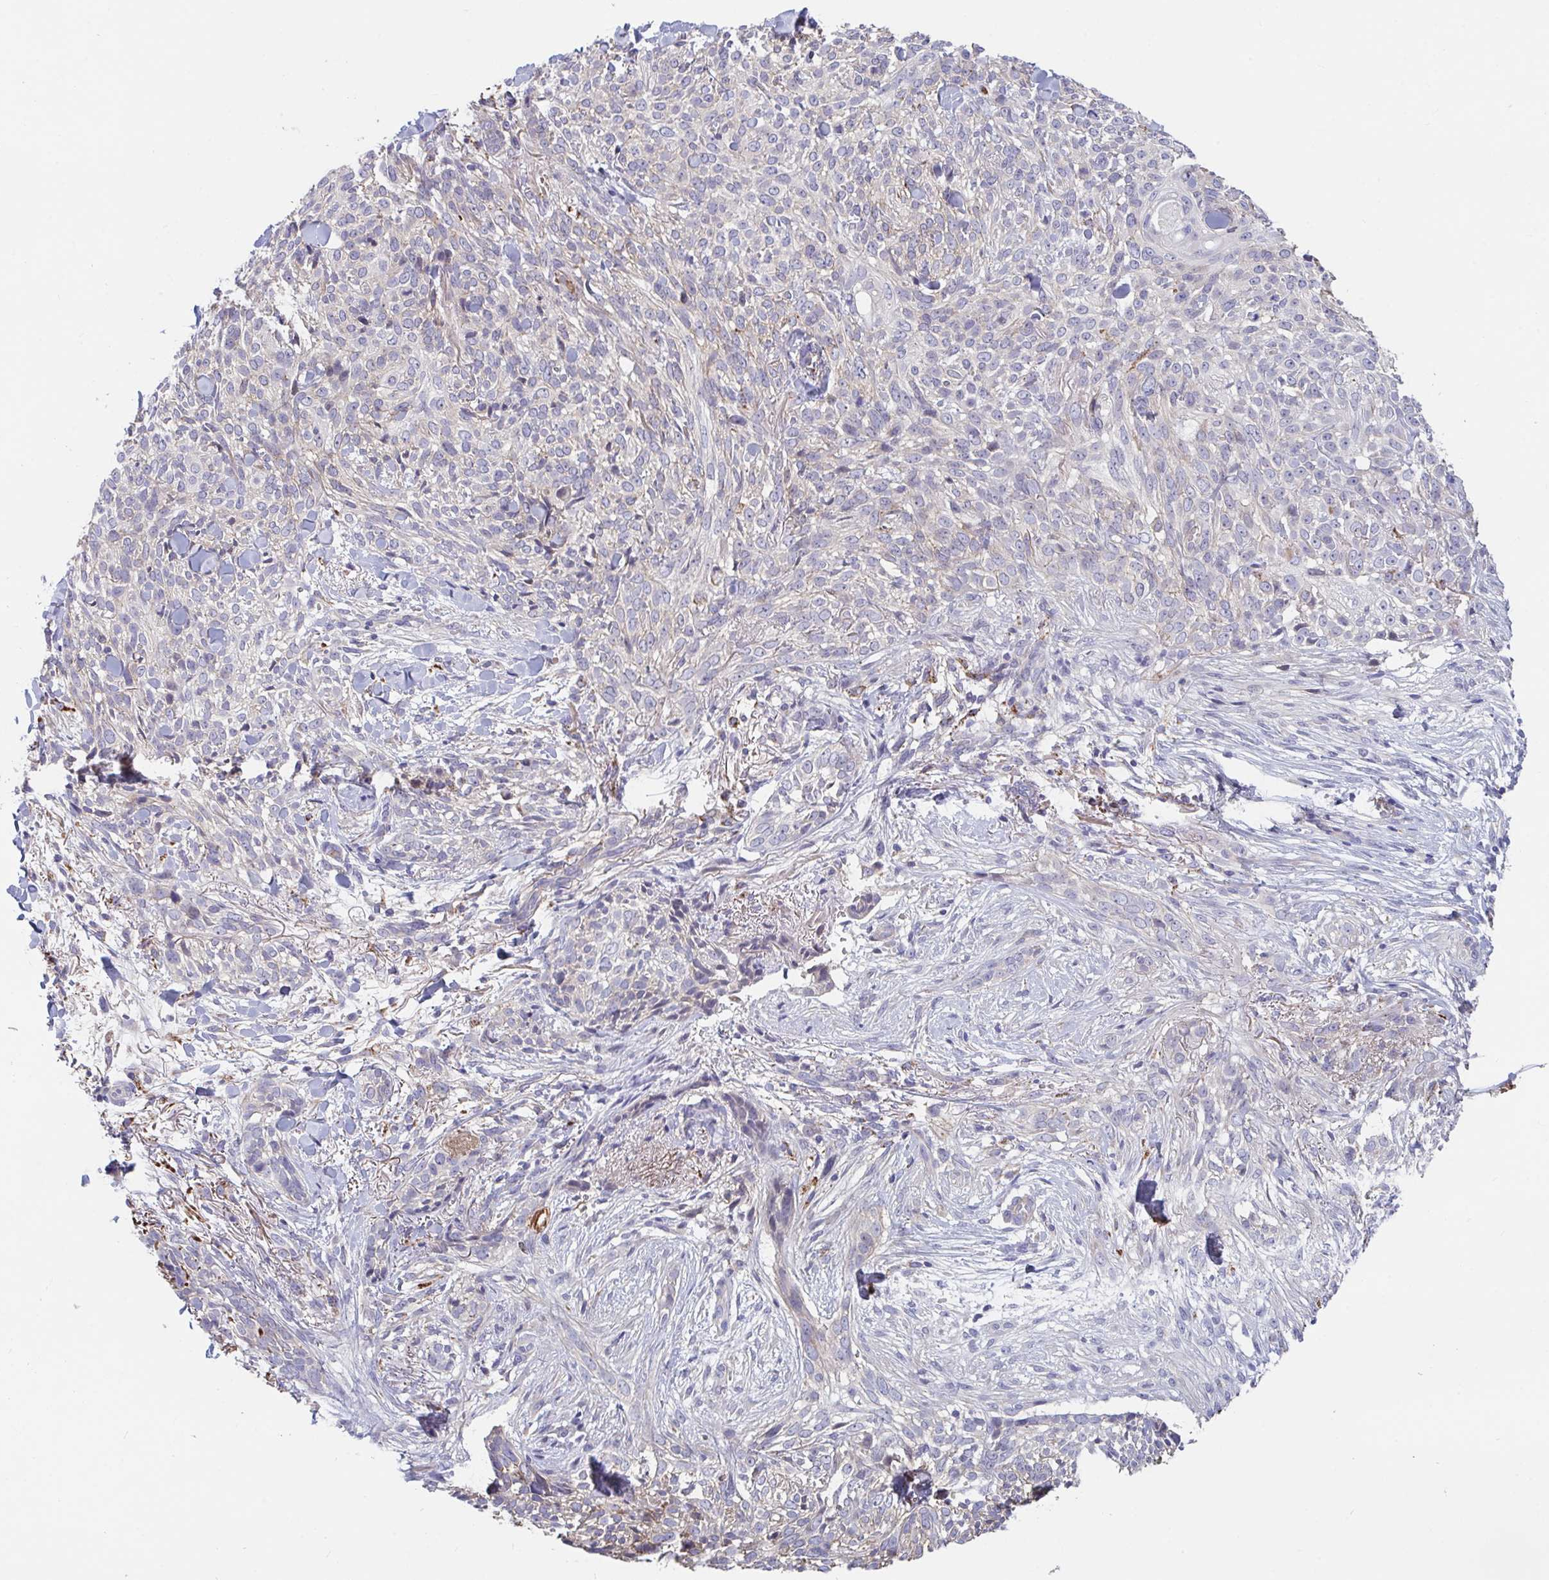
{"staining": {"intensity": "negative", "quantity": "none", "location": "none"}, "tissue": "skin cancer", "cell_type": "Tumor cells", "image_type": "cancer", "snomed": [{"axis": "morphology", "description": "Basal cell carcinoma"}, {"axis": "topography", "description": "Skin"}, {"axis": "topography", "description": "Skin of face"}], "caption": "Immunohistochemistry (IHC) image of human skin basal cell carcinoma stained for a protein (brown), which displays no staining in tumor cells.", "gene": "FAM156B", "patient": {"sex": "female", "age": 90}}